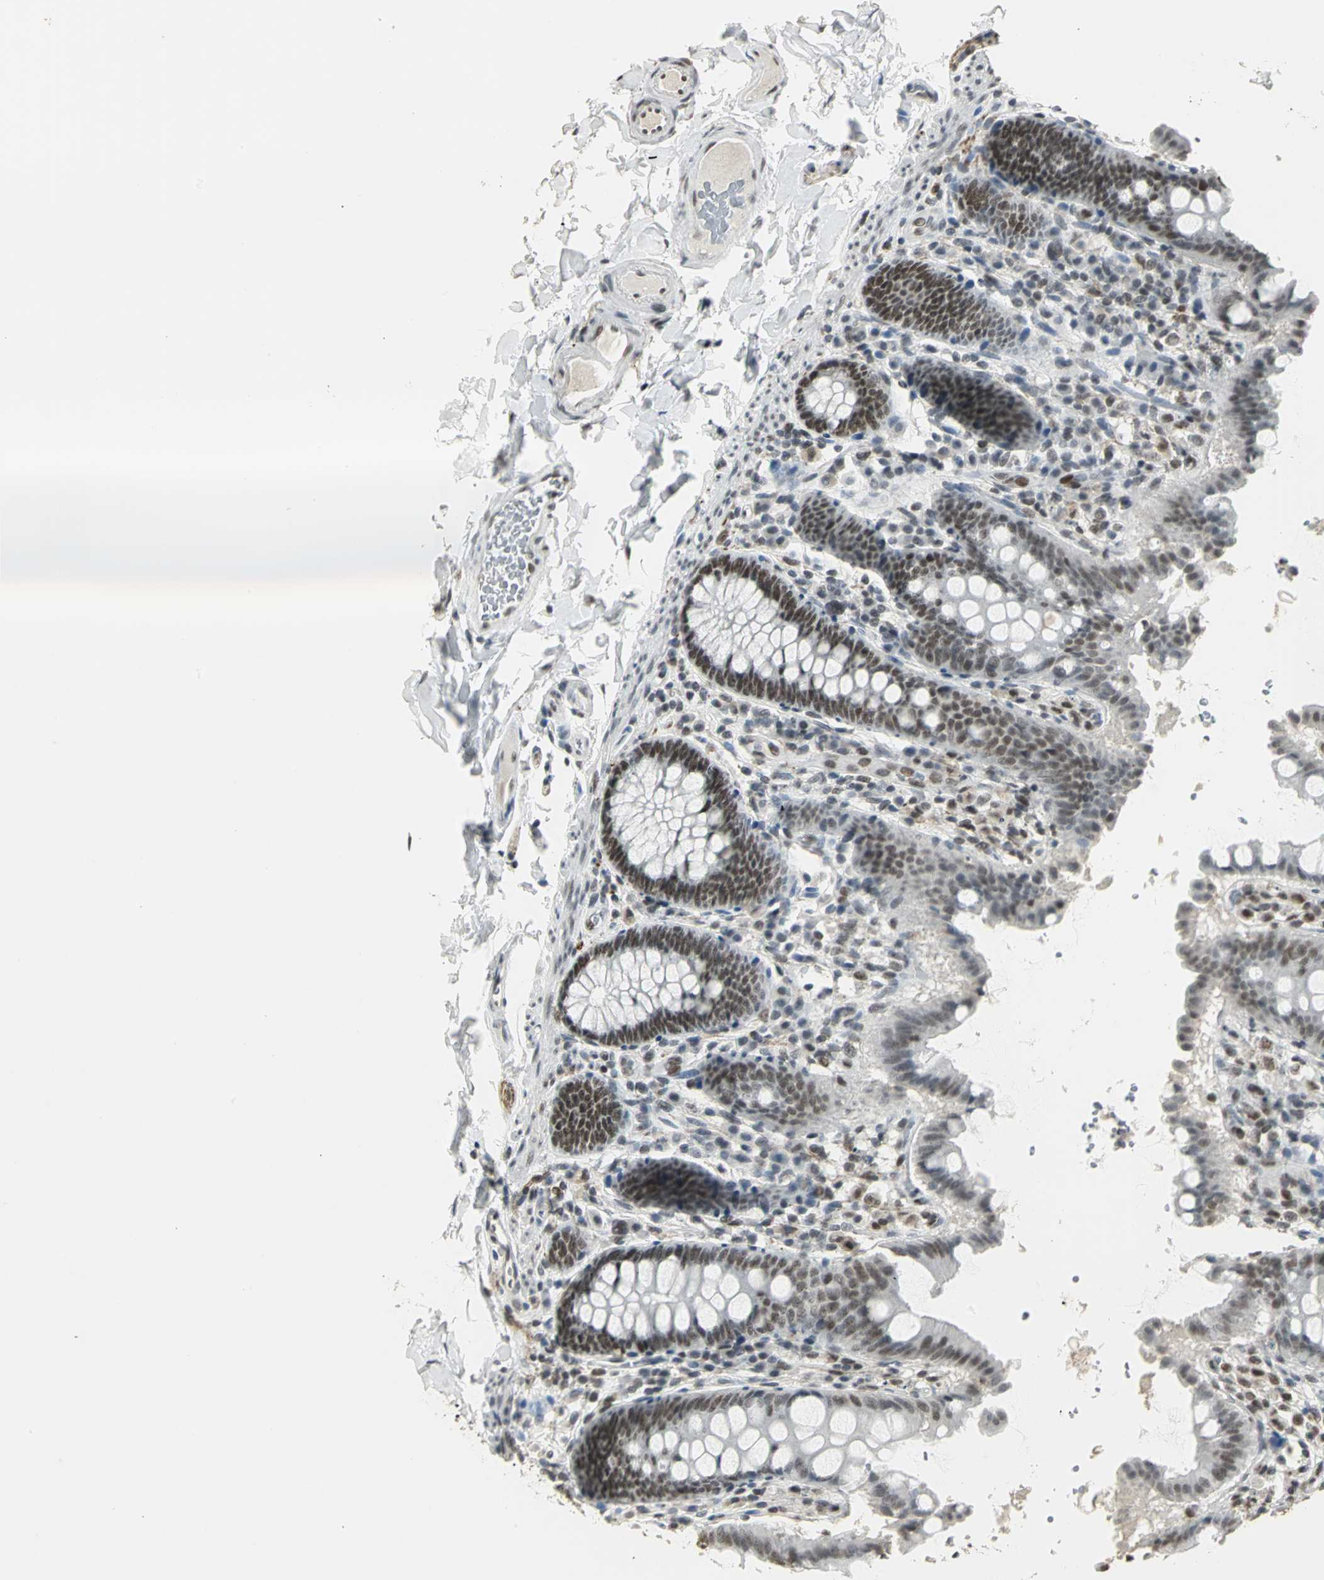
{"staining": {"intensity": "moderate", "quantity": ">75%", "location": "nuclear"}, "tissue": "colon", "cell_type": "Endothelial cells", "image_type": "normal", "snomed": [{"axis": "morphology", "description": "Normal tissue, NOS"}, {"axis": "topography", "description": "Colon"}], "caption": "Protein staining of benign colon shows moderate nuclear expression in about >75% of endothelial cells.", "gene": "CBX3", "patient": {"sex": "female", "age": 61}}